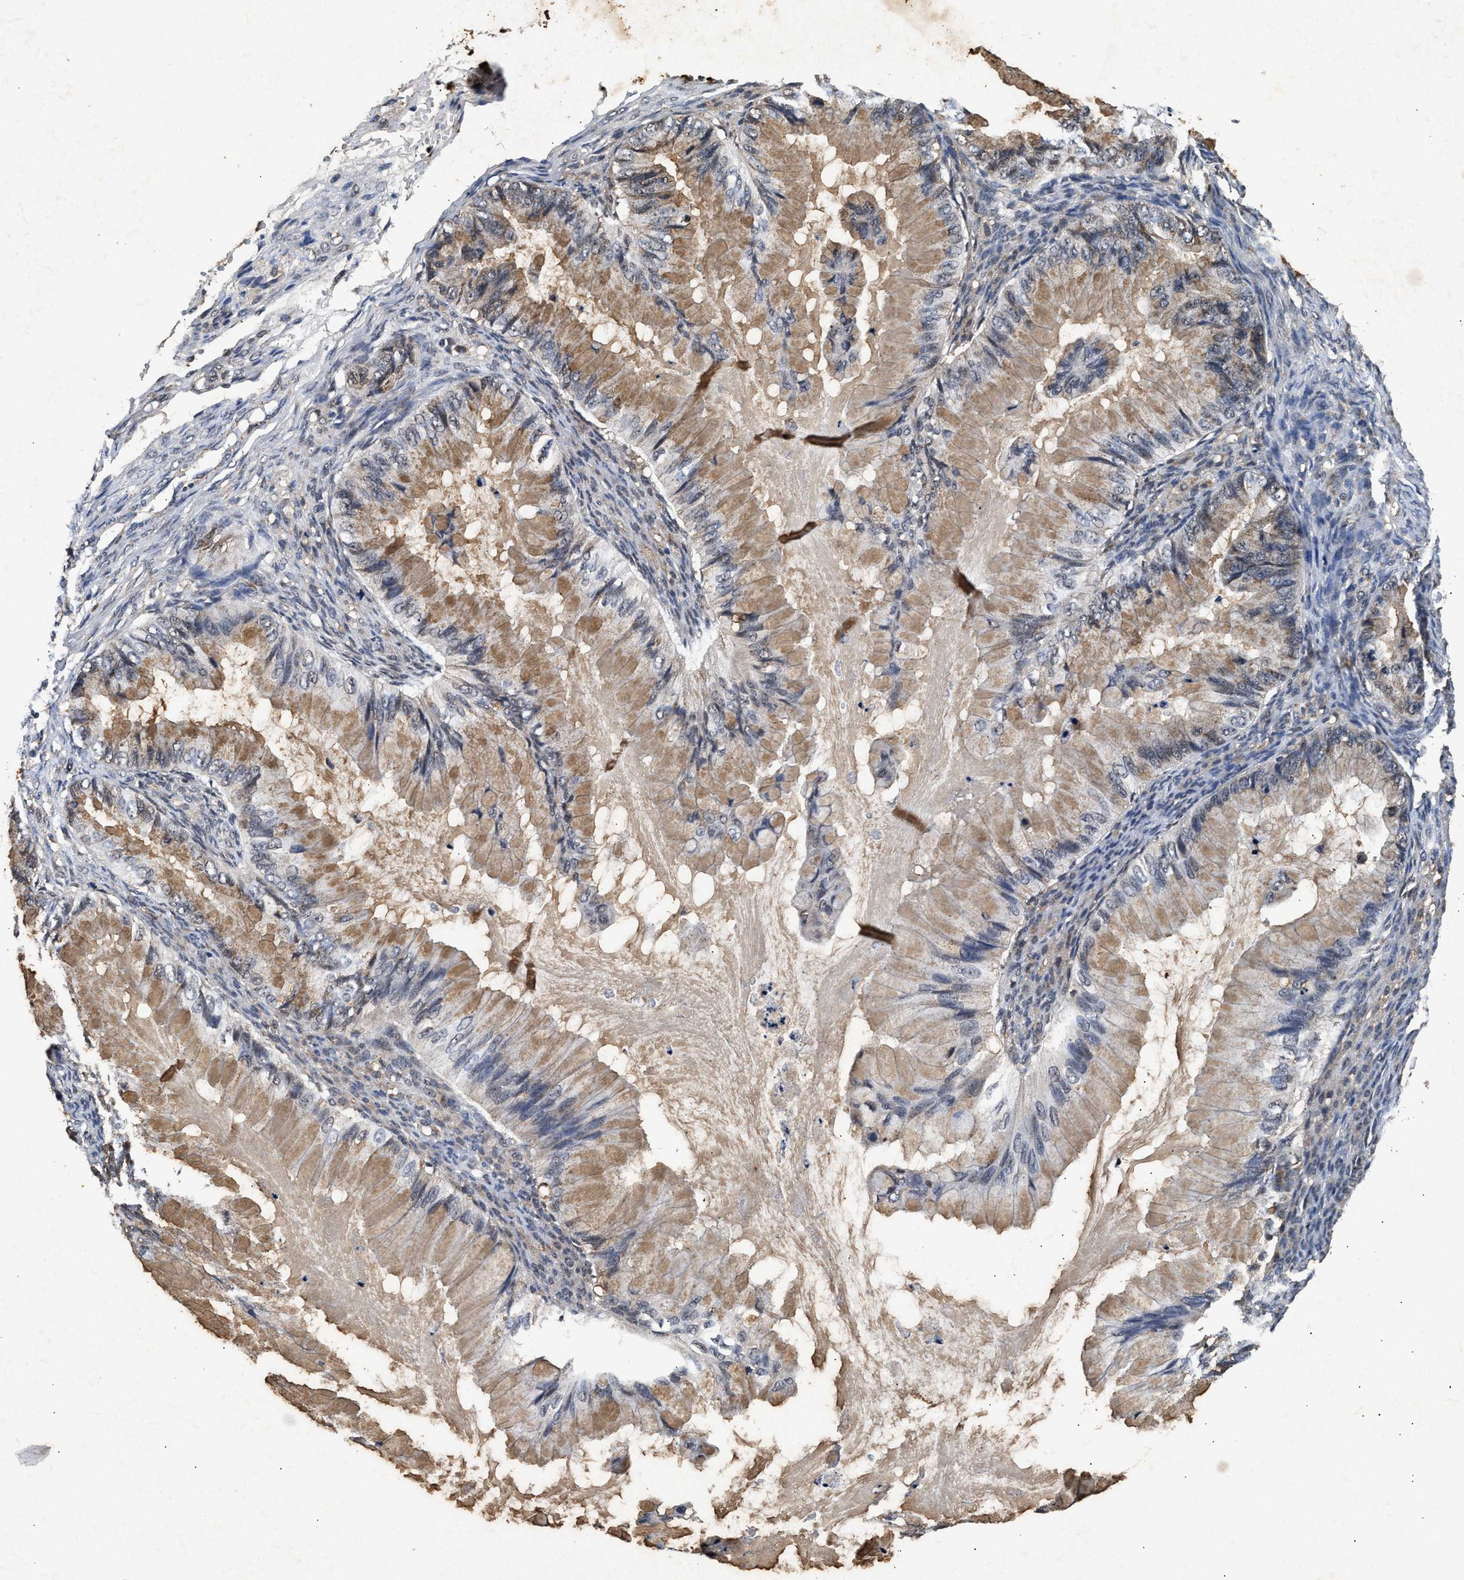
{"staining": {"intensity": "moderate", "quantity": ">75%", "location": "cytoplasmic/membranous"}, "tissue": "ovarian cancer", "cell_type": "Tumor cells", "image_type": "cancer", "snomed": [{"axis": "morphology", "description": "Cystadenocarcinoma, mucinous, NOS"}, {"axis": "topography", "description": "Ovary"}], "caption": "High-magnification brightfield microscopy of ovarian cancer (mucinous cystadenocarcinoma) stained with DAB (3,3'-diaminobenzidine) (brown) and counterstained with hematoxylin (blue). tumor cells exhibit moderate cytoplasmic/membranous positivity is seen in about>75% of cells.", "gene": "ACOX1", "patient": {"sex": "female", "age": 36}}